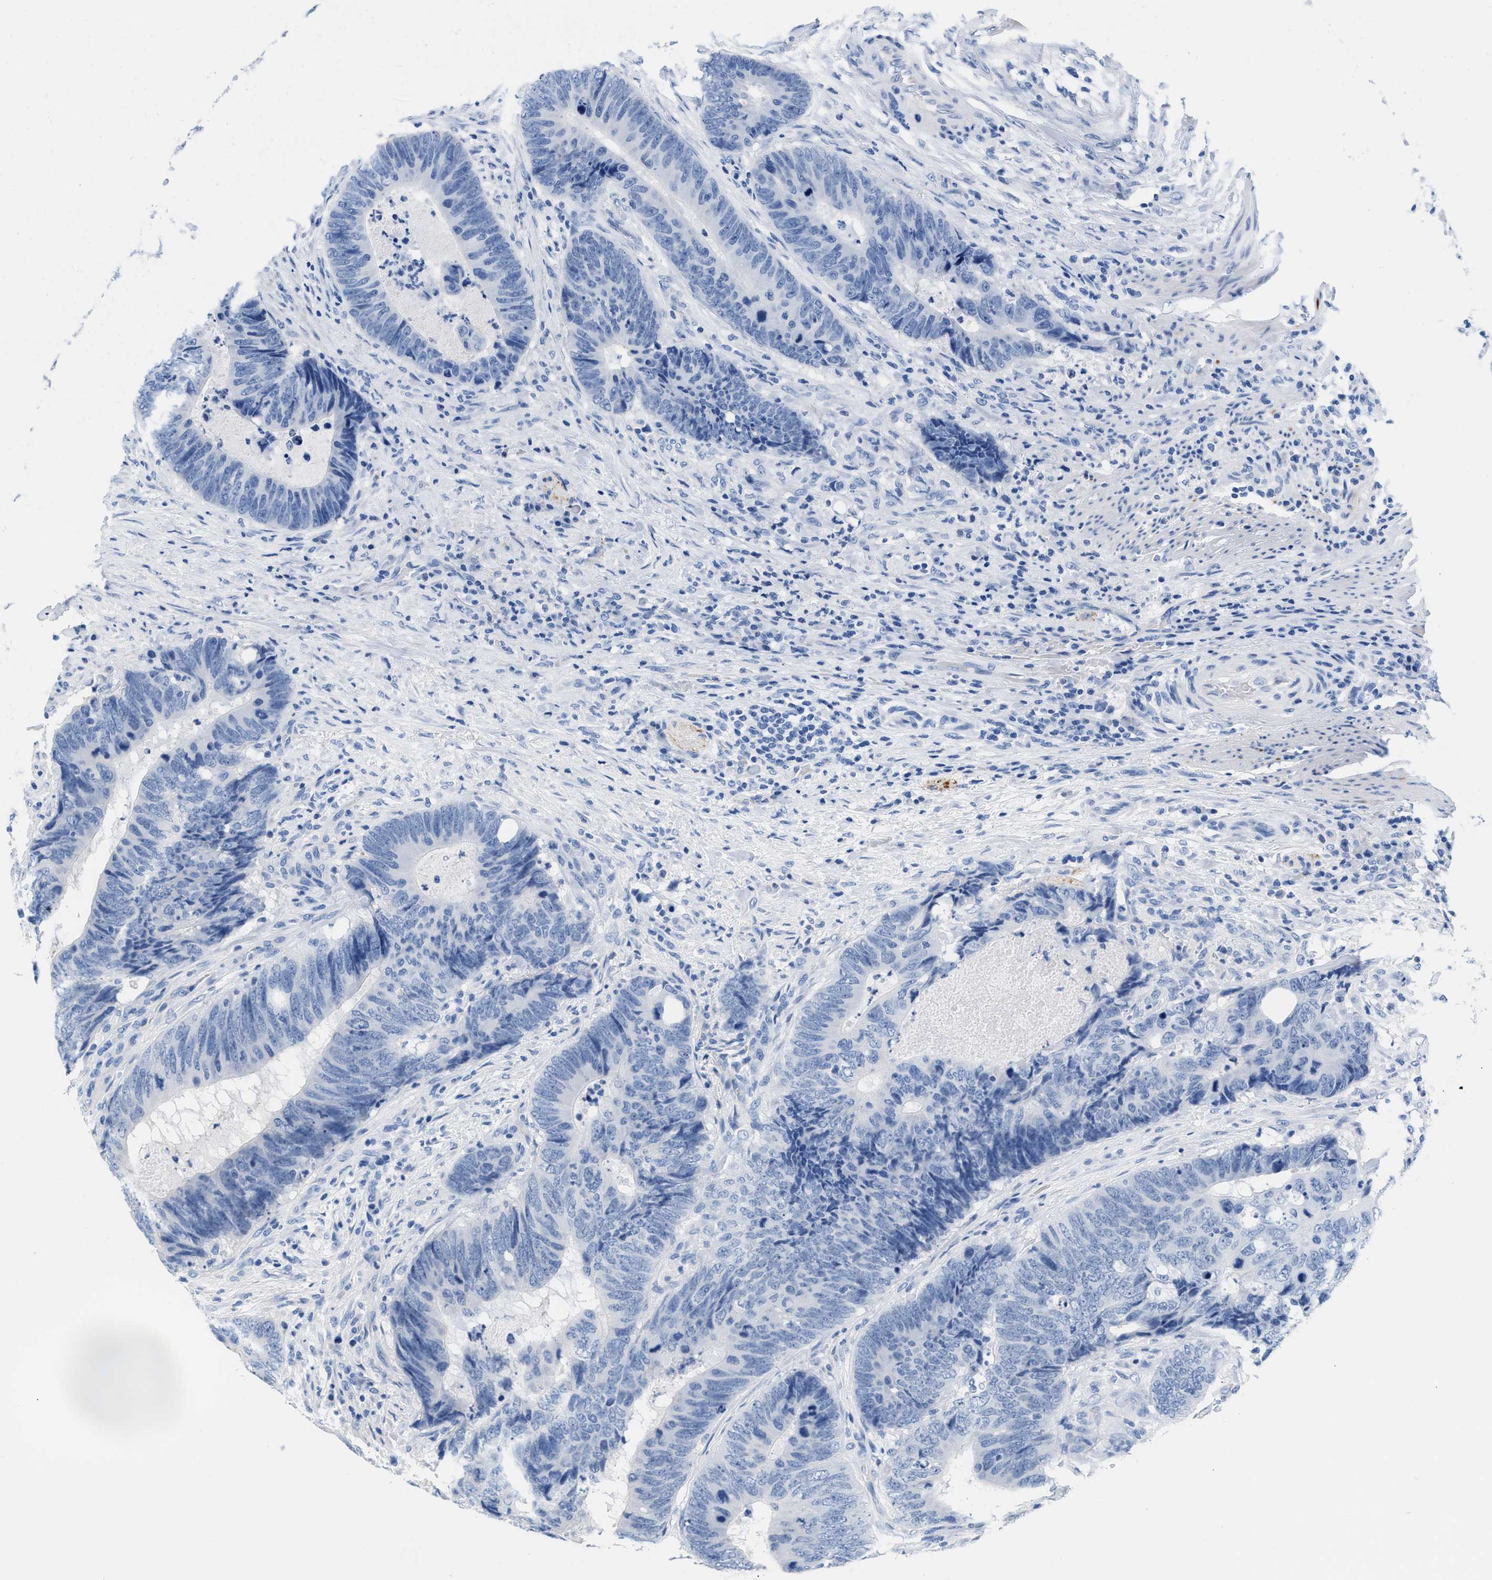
{"staining": {"intensity": "negative", "quantity": "none", "location": "none"}, "tissue": "colorectal cancer", "cell_type": "Tumor cells", "image_type": "cancer", "snomed": [{"axis": "morphology", "description": "Adenocarcinoma, NOS"}, {"axis": "topography", "description": "Colon"}], "caption": "An immunohistochemistry photomicrograph of colorectal cancer is shown. There is no staining in tumor cells of colorectal cancer. Nuclei are stained in blue.", "gene": "SLFN13", "patient": {"sex": "male", "age": 56}}